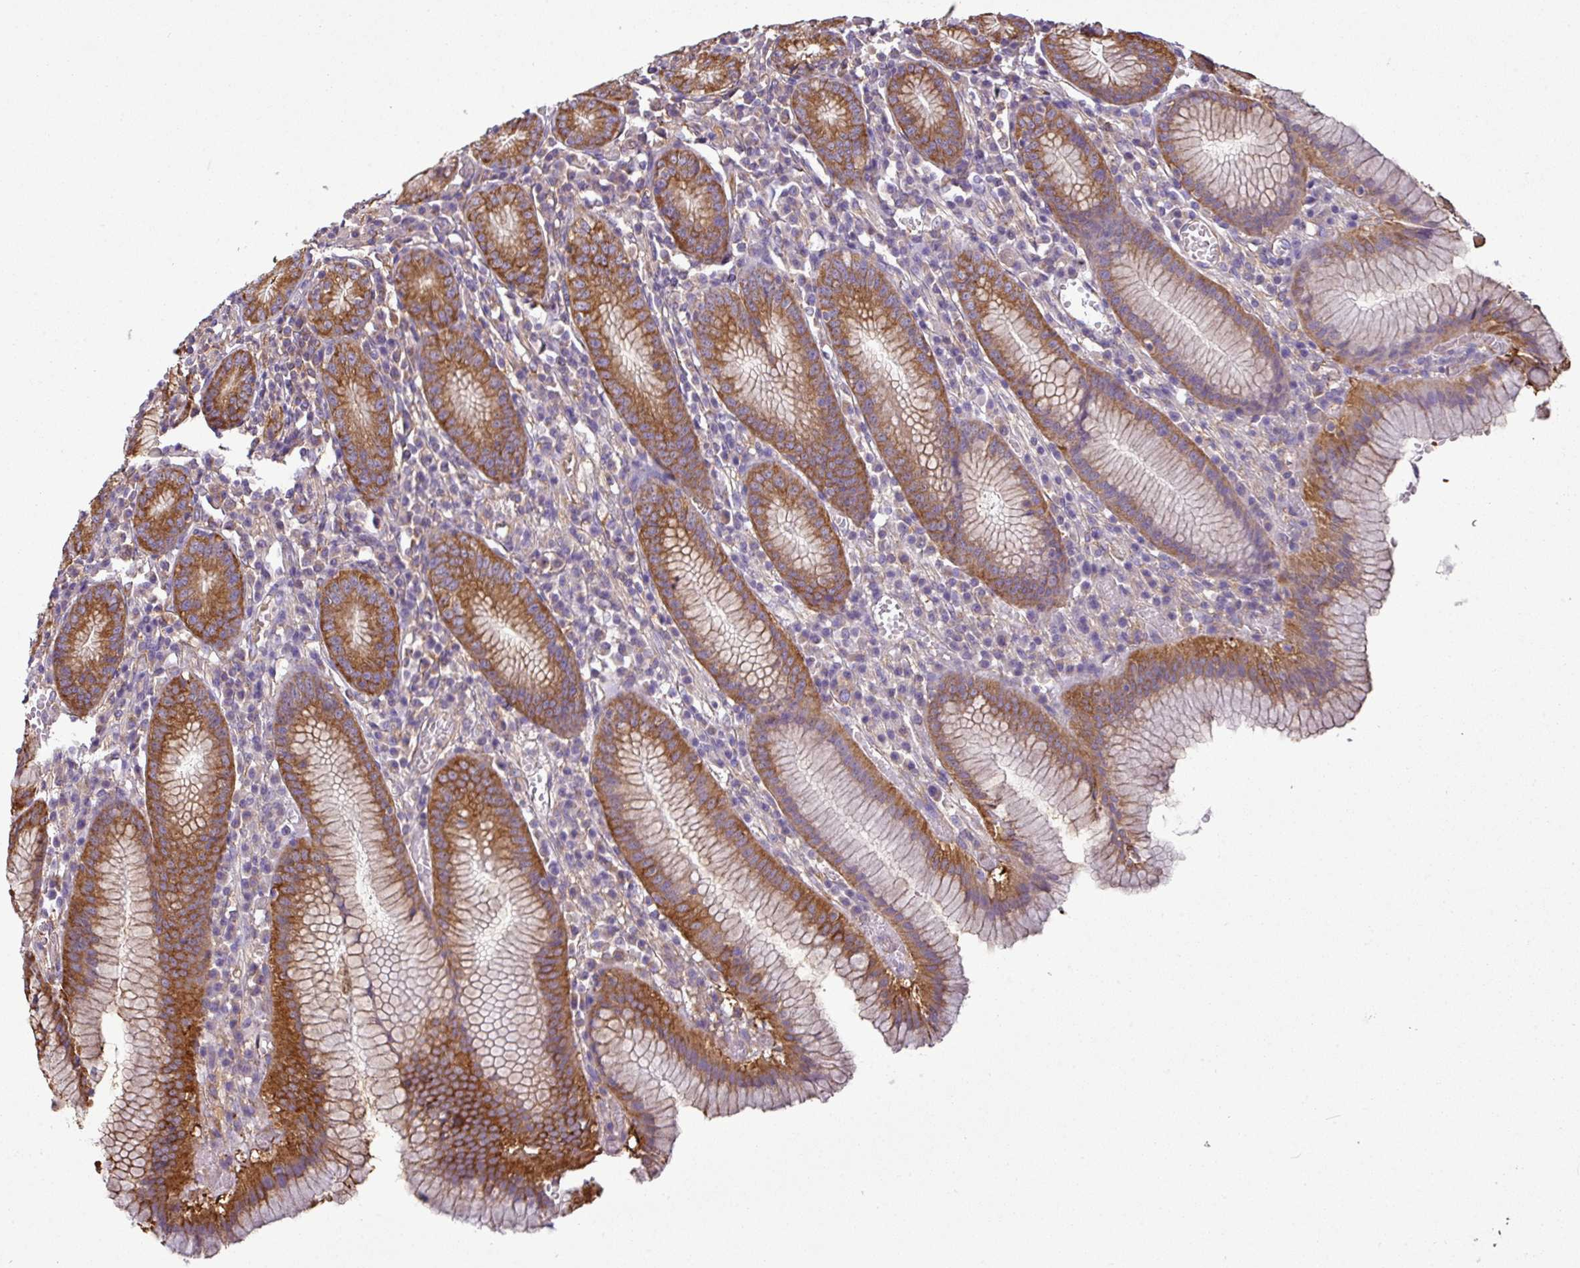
{"staining": {"intensity": "strong", "quantity": ">75%", "location": "cytoplasmic/membranous"}, "tissue": "stomach", "cell_type": "Glandular cells", "image_type": "normal", "snomed": [{"axis": "morphology", "description": "Normal tissue, NOS"}, {"axis": "topography", "description": "Stomach"}], "caption": "IHC image of unremarkable human stomach stained for a protein (brown), which displays high levels of strong cytoplasmic/membranous expression in approximately >75% of glandular cells.", "gene": "XNDC1N", "patient": {"sex": "male", "age": 55}}